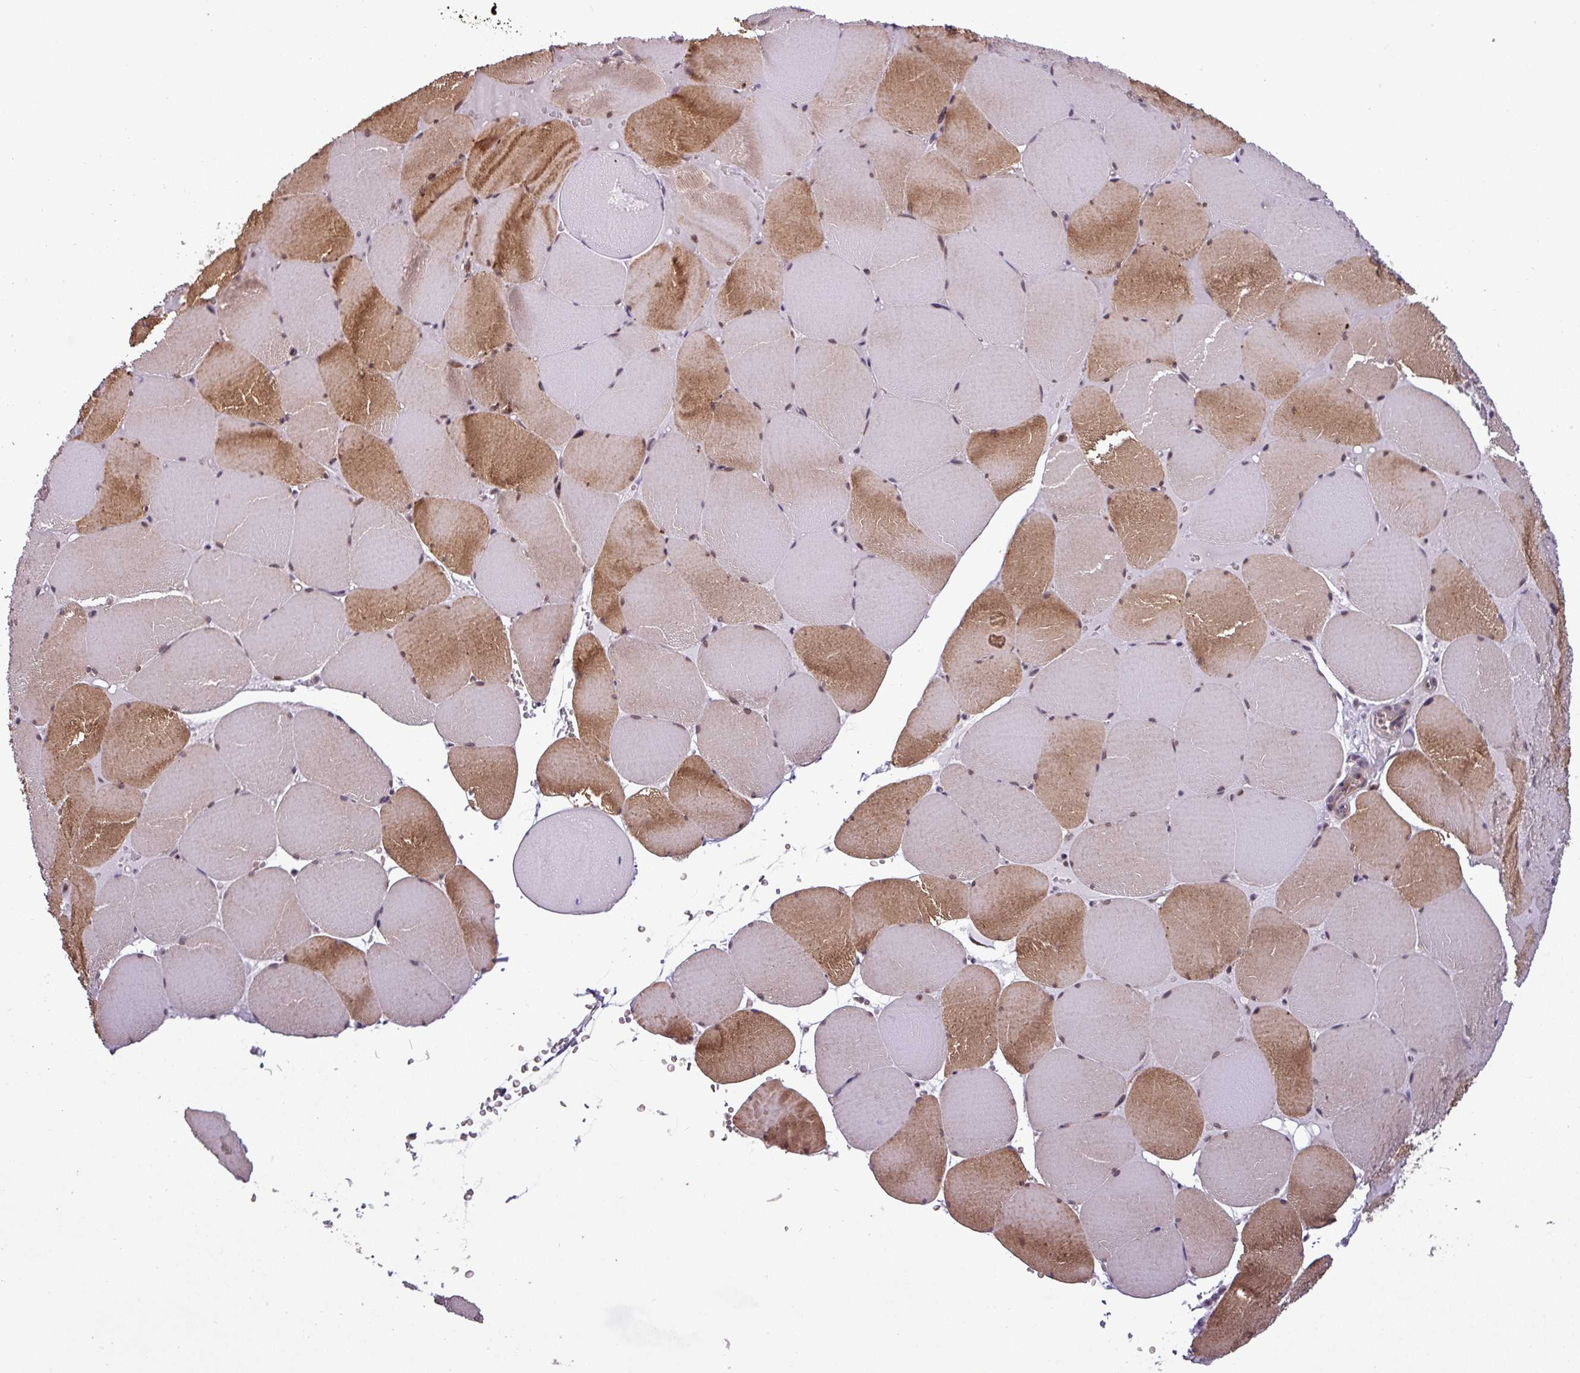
{"staining": {"intensity": "moderate", "quantity": "25%-75%", "location": "cytoplasmic/membranous,nuclear"}, "tissue": "skeletal muscle", "cell_type": "Myocytes", "image_type": "normal", "snomed": [{"axis": "morphology", "description": "Normal tissue, NOS"}, {"axis": "topography", "description": "Skeletal muscle"}, {"axis": "topography", "description": "Head-Neck"}], "caption": "Immunohistochemical staining of benign human skeletal muscle exhibits moderate cytoplasmic/membranous,nuclear protein positivity in approximately 25%-75% of myocytes. The protein is shown in brown color, while the nuclei are stained blue.", "gene": "NPFFR1", "patient": {"sex": "male", "age": 66}}